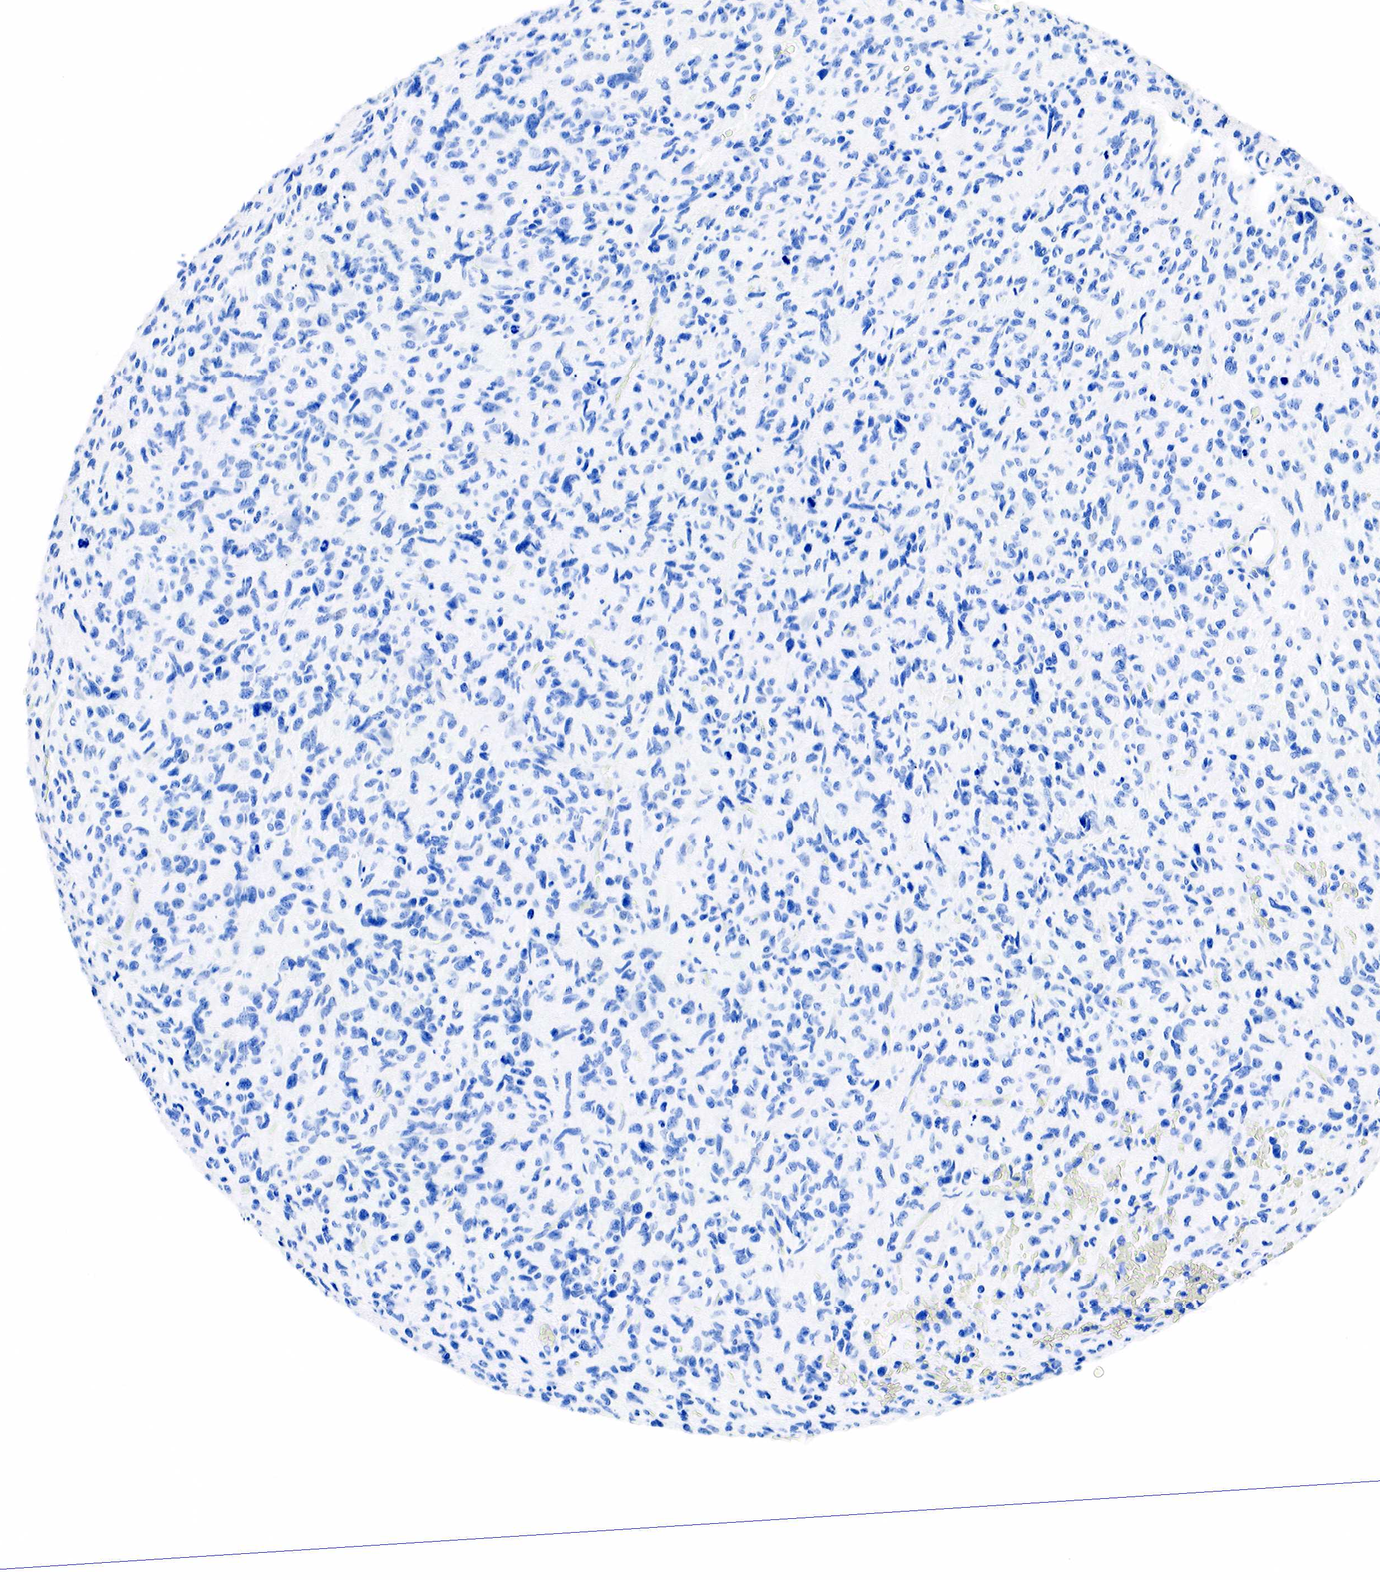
{"staining": {"intensity": "negative", "quantity": "none", "location": "none"}, "tissue": "glioma", "cell_type": "Tumor cells", "image_type": "cancer", "snomed": [{"axis": "morphology", "description": "Glioma, malignant, High grade"}, {"axis": "topography", "description": "Brain"}], "caption": "This is a micrograph of IHC staining of high-grade glioma (malignant), which shows no expression in tumor cells.", "gene": "PTH", "patient": {"sex": "female", "age": 60}}